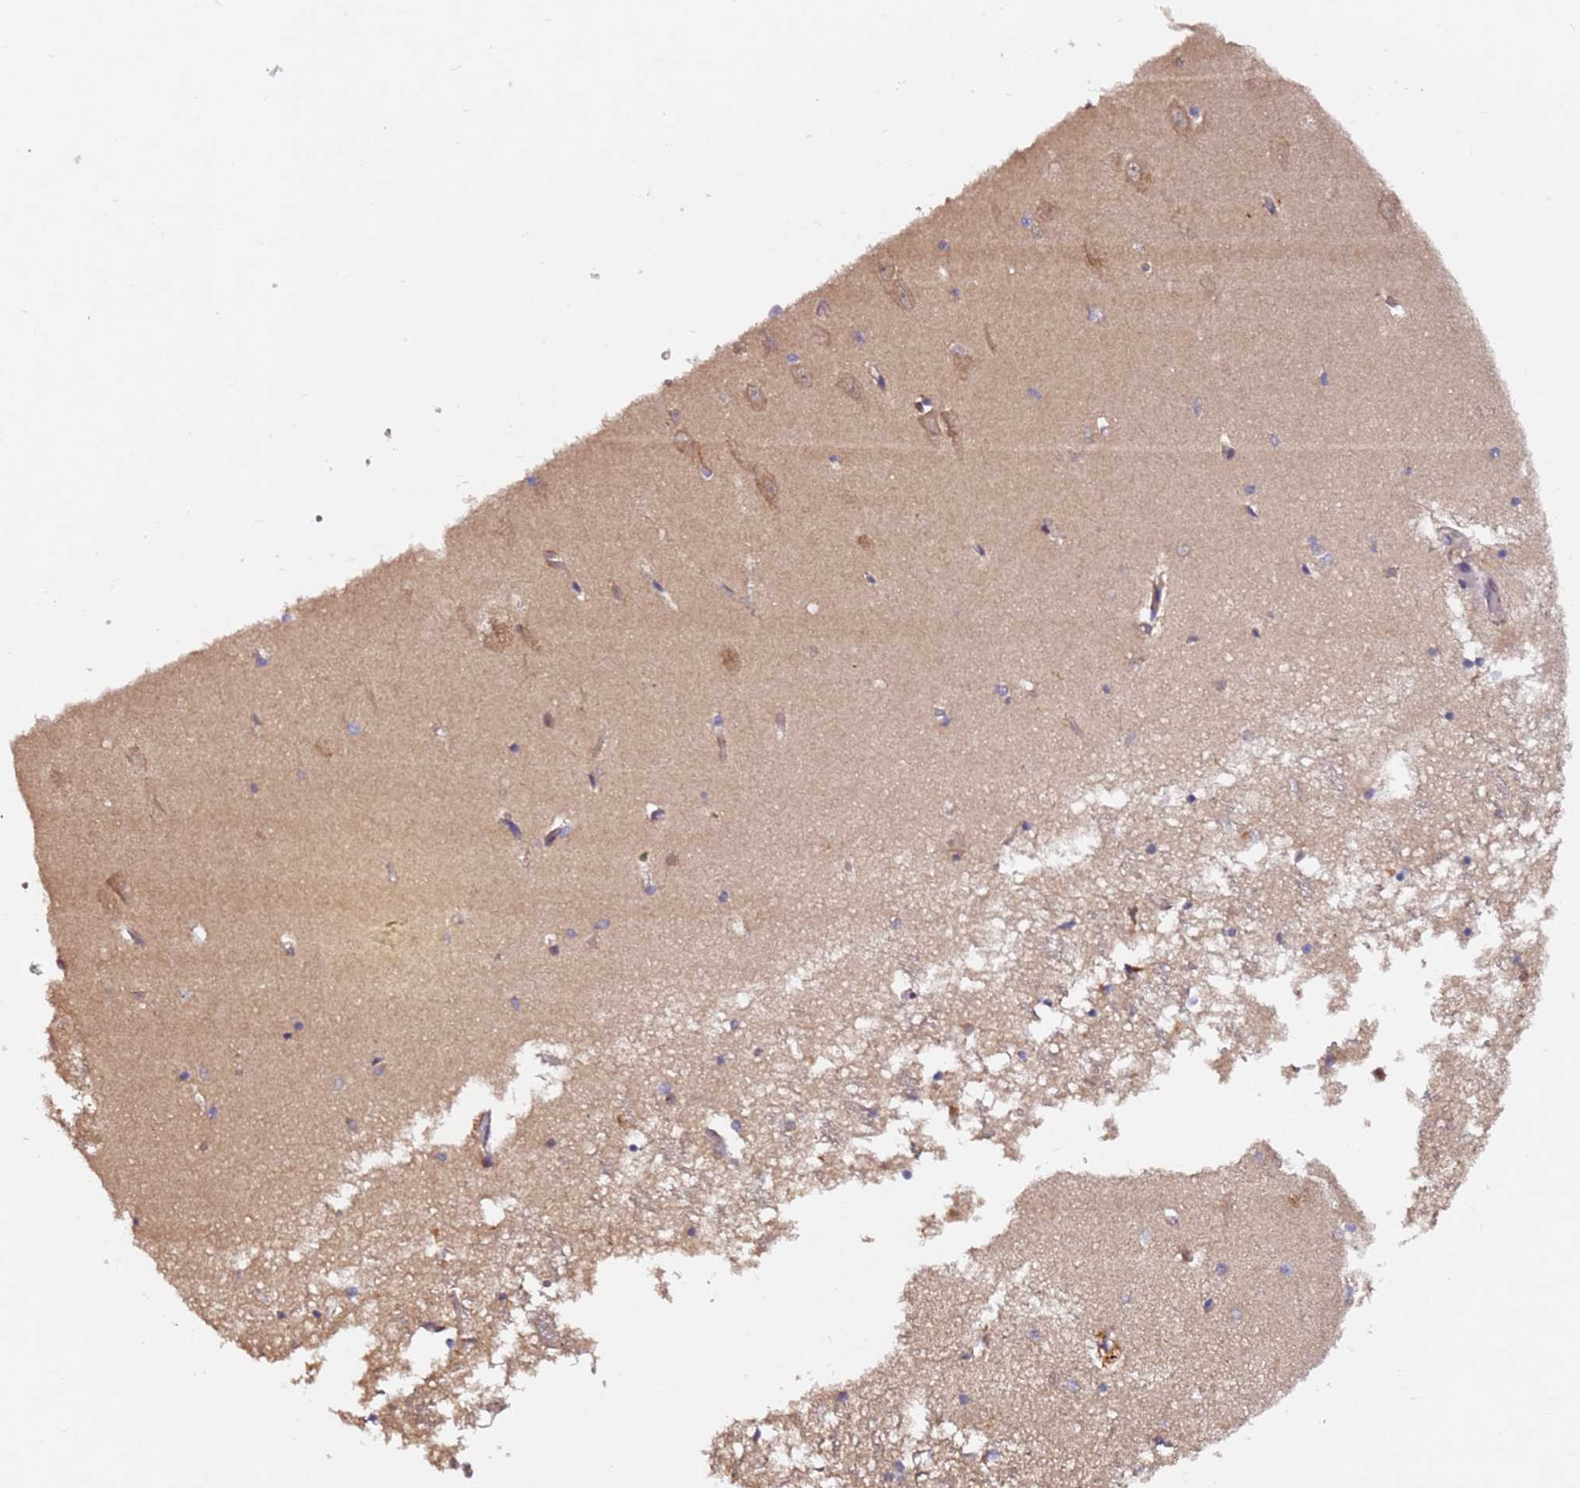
{"staining": {"intensity": "weak", "quantity": "<25%", "location": "cytoplasmic/membranous"}, "tissue": "hippocampus", "cell_type": "Glial cells", "image_type": "normal", "snomed": [{"axis": "morphology", "description": "Normal tissue, NOS"}, {"axis": "topography", "description": "Hippocampus"}], "caption": "High magnification brightfield microscopy of normal hippocampus stained with DAB (brown) and counterstained with hematoxylin (blue): glial cells show no significant positivity.", "gene": "ALG11", "patient": {"sex": "male", "age": 70}}